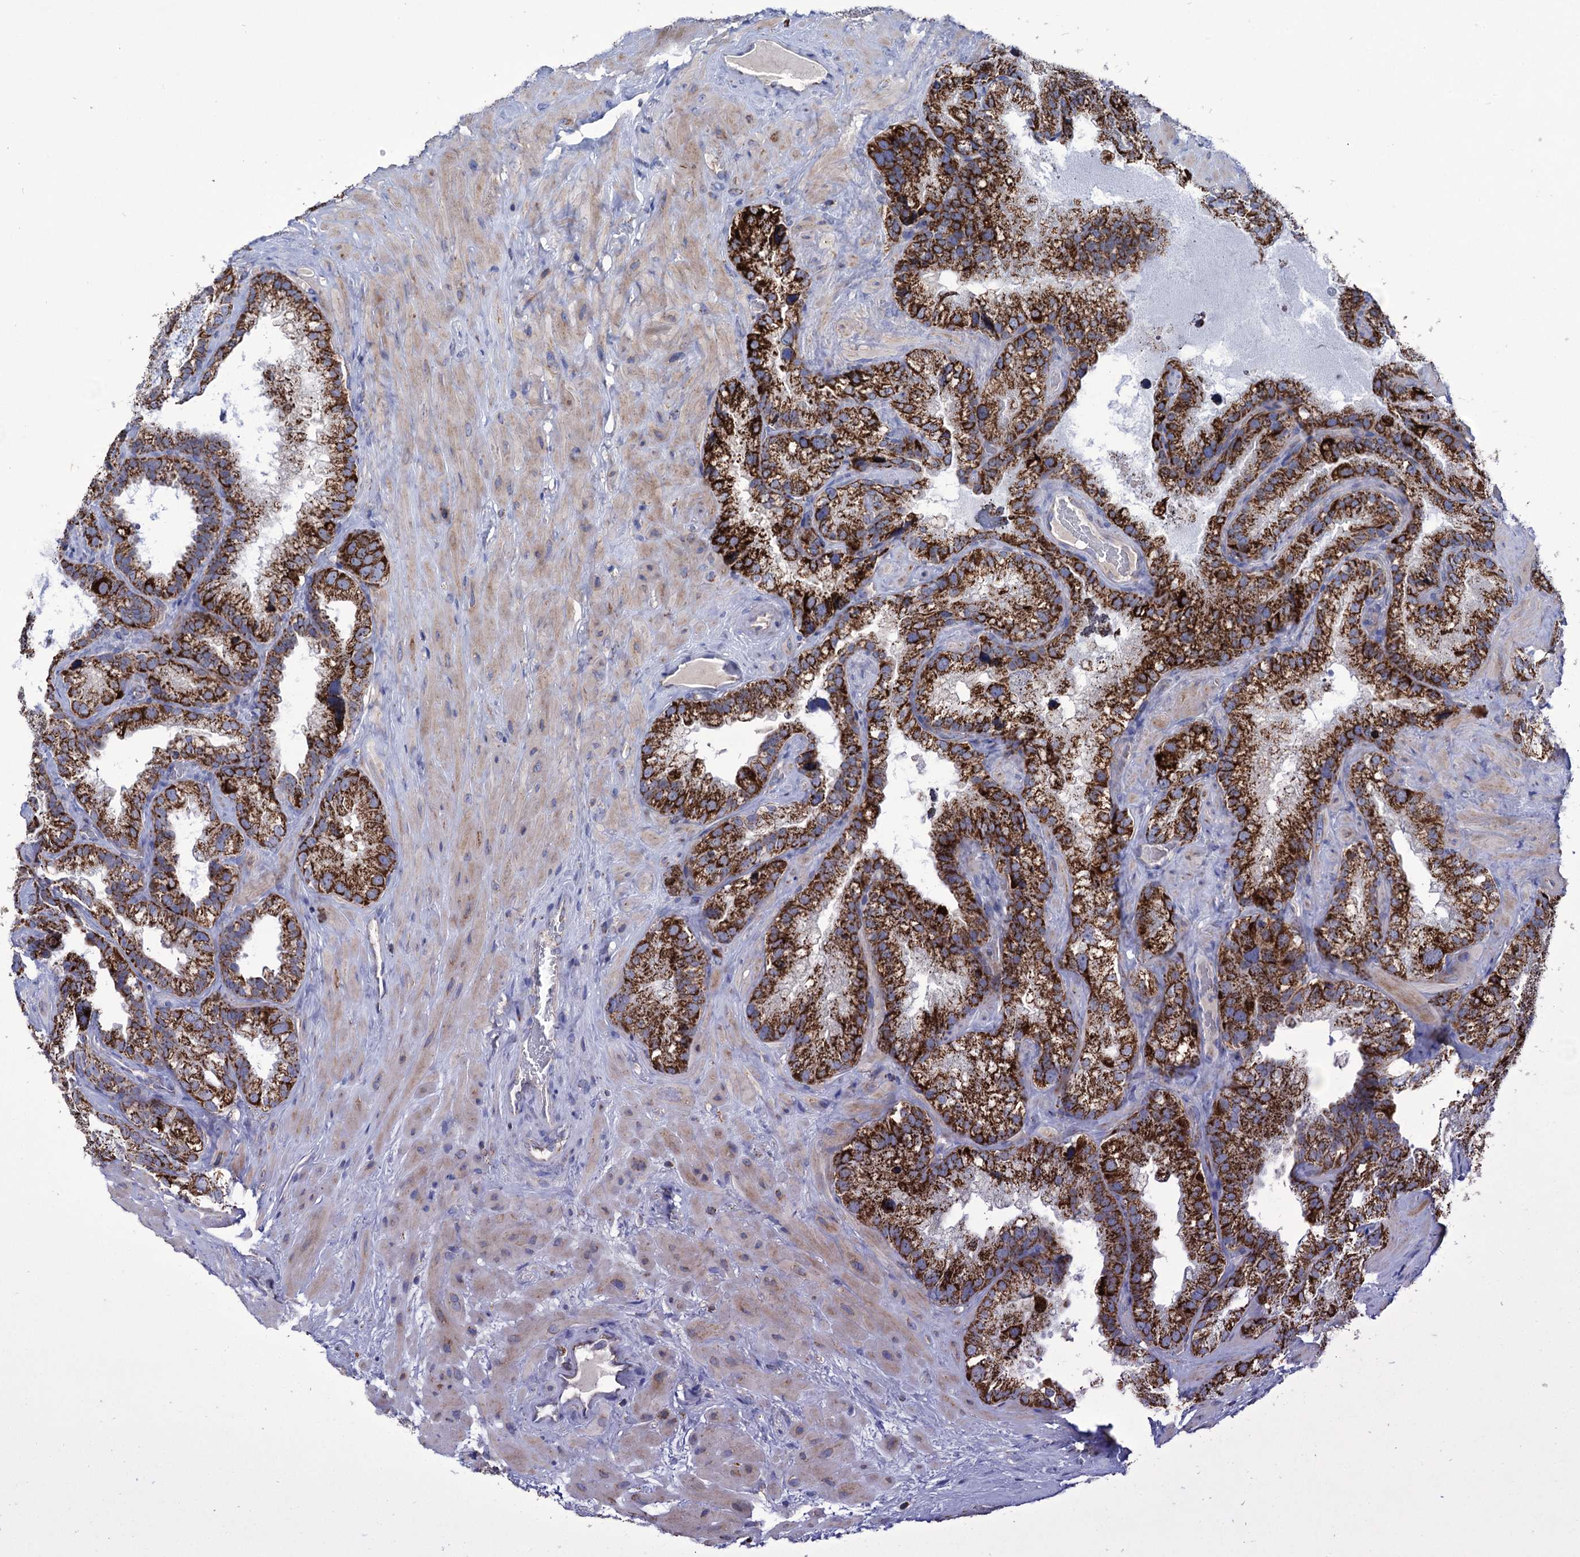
{"staining": {"intensity": "strong", "quantity": ">75%", "location": "cytoplasmic/membranous"}, "tissue": "seminal vesicle", "cell_type": "Glandular cells", "image_type": "normal", "snomed": [{"axis": "morphology", "description": "Normal tissue, NOS"}, {"axis": "topography", "description": "Prostate"}, {"axis": "topography", "description": "Seminal veicle"}], "caption": "Protein positivity by immunohistochemistry (IHC) demonstrates strong cytoplasmic/membranous expression in about >75% of glandular cells in benign seminal vesicle.", "gene": "ABHD10", "patient": {"sex": "male", "age": 68}}